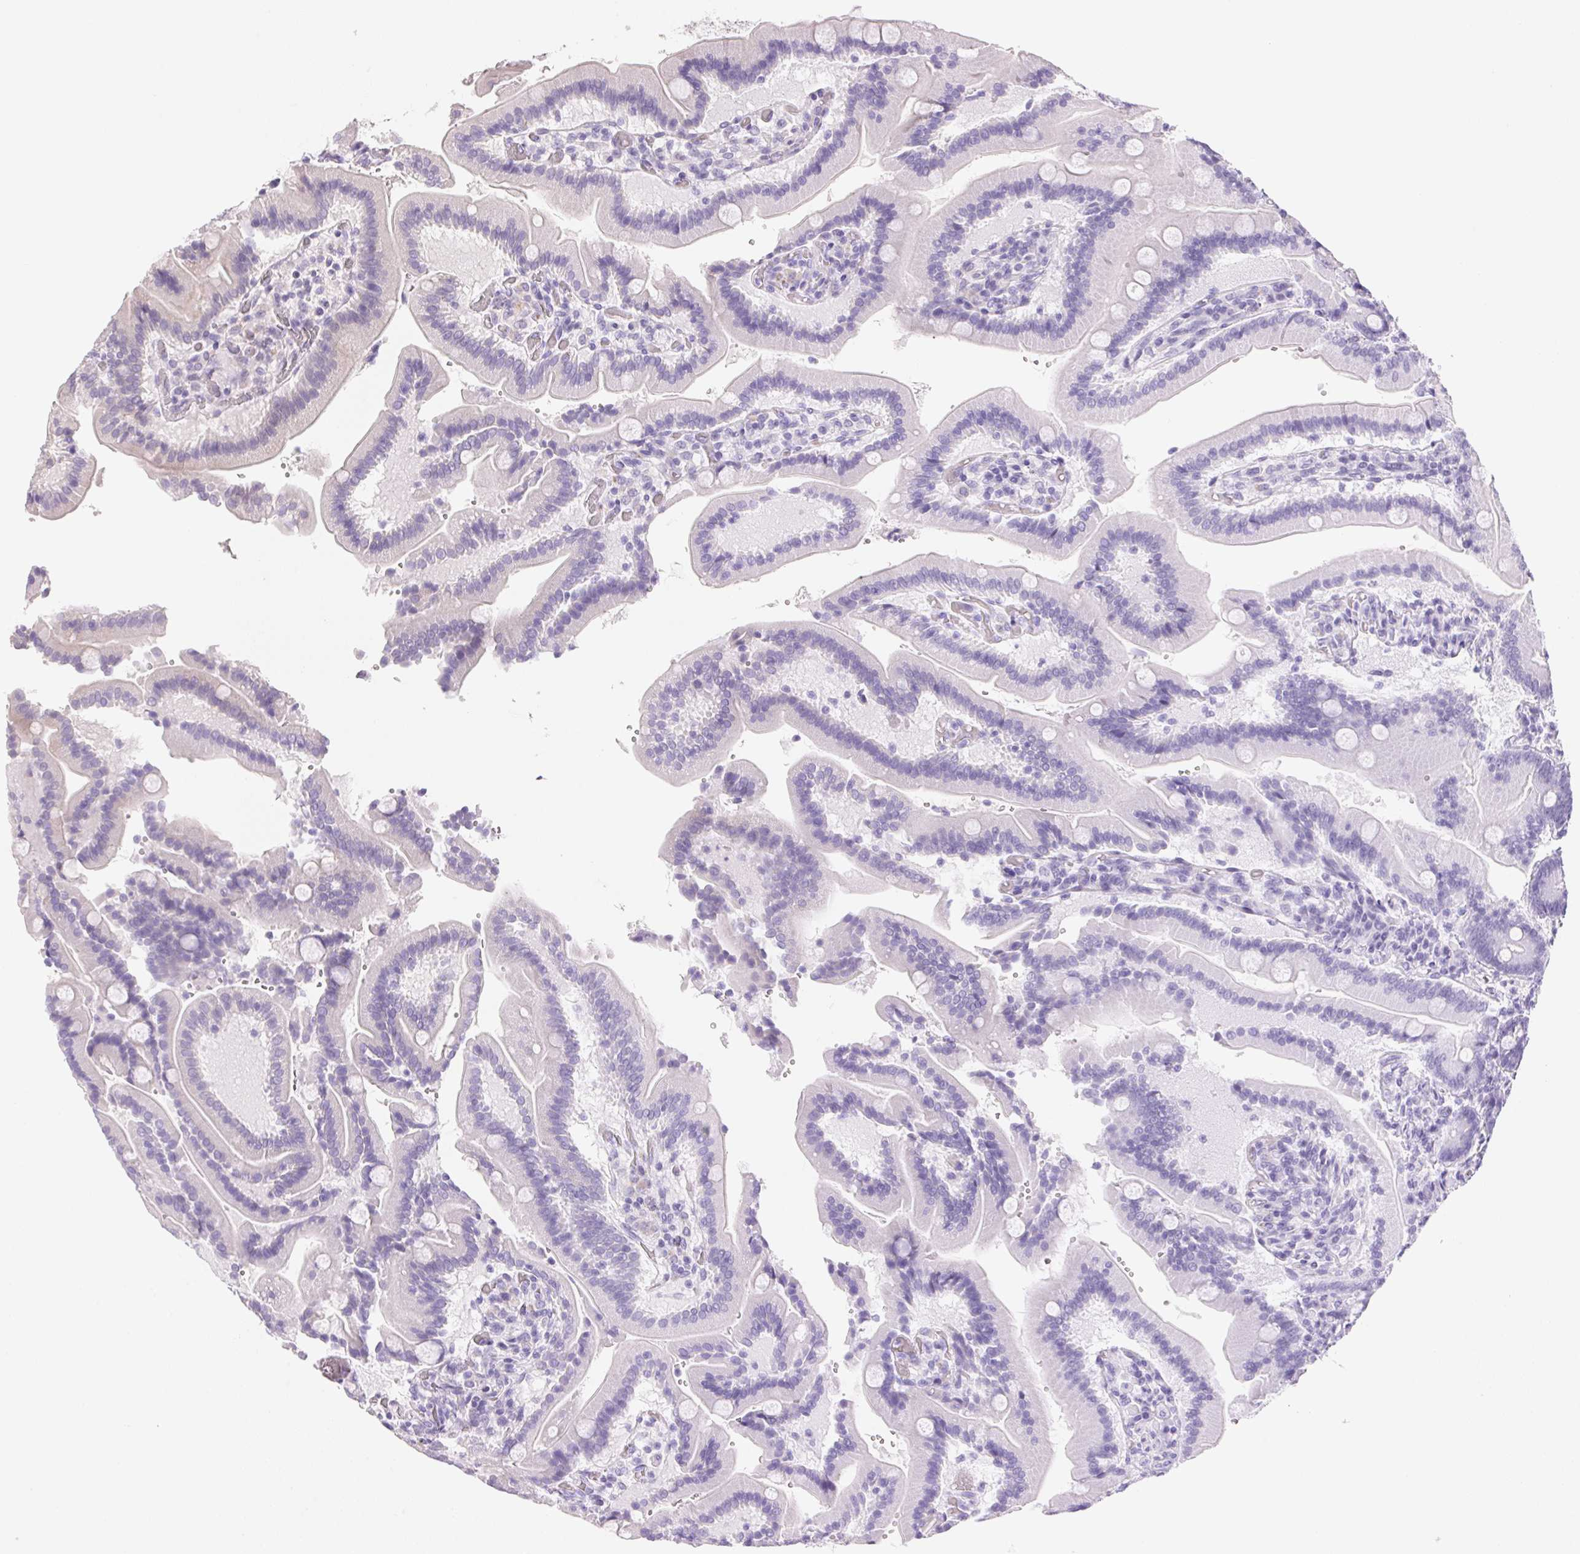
{"staining": {"intensity": "negative", "quantity": "none", "location": "none"}, "tissue": "duodenum", "cell_type": "Glandular cells", "image_type": "normal", "snomed": [{"axis": "morphology", "description": "Normal tissue, NOS"}, {"axis": "topography", "description": "Duodenum"}], "caption": "The micrograph displays no significant staining in glandular cells of duodenum.", "gene": "TEKT1", "patient": {"sex": "female", "age": 62}}